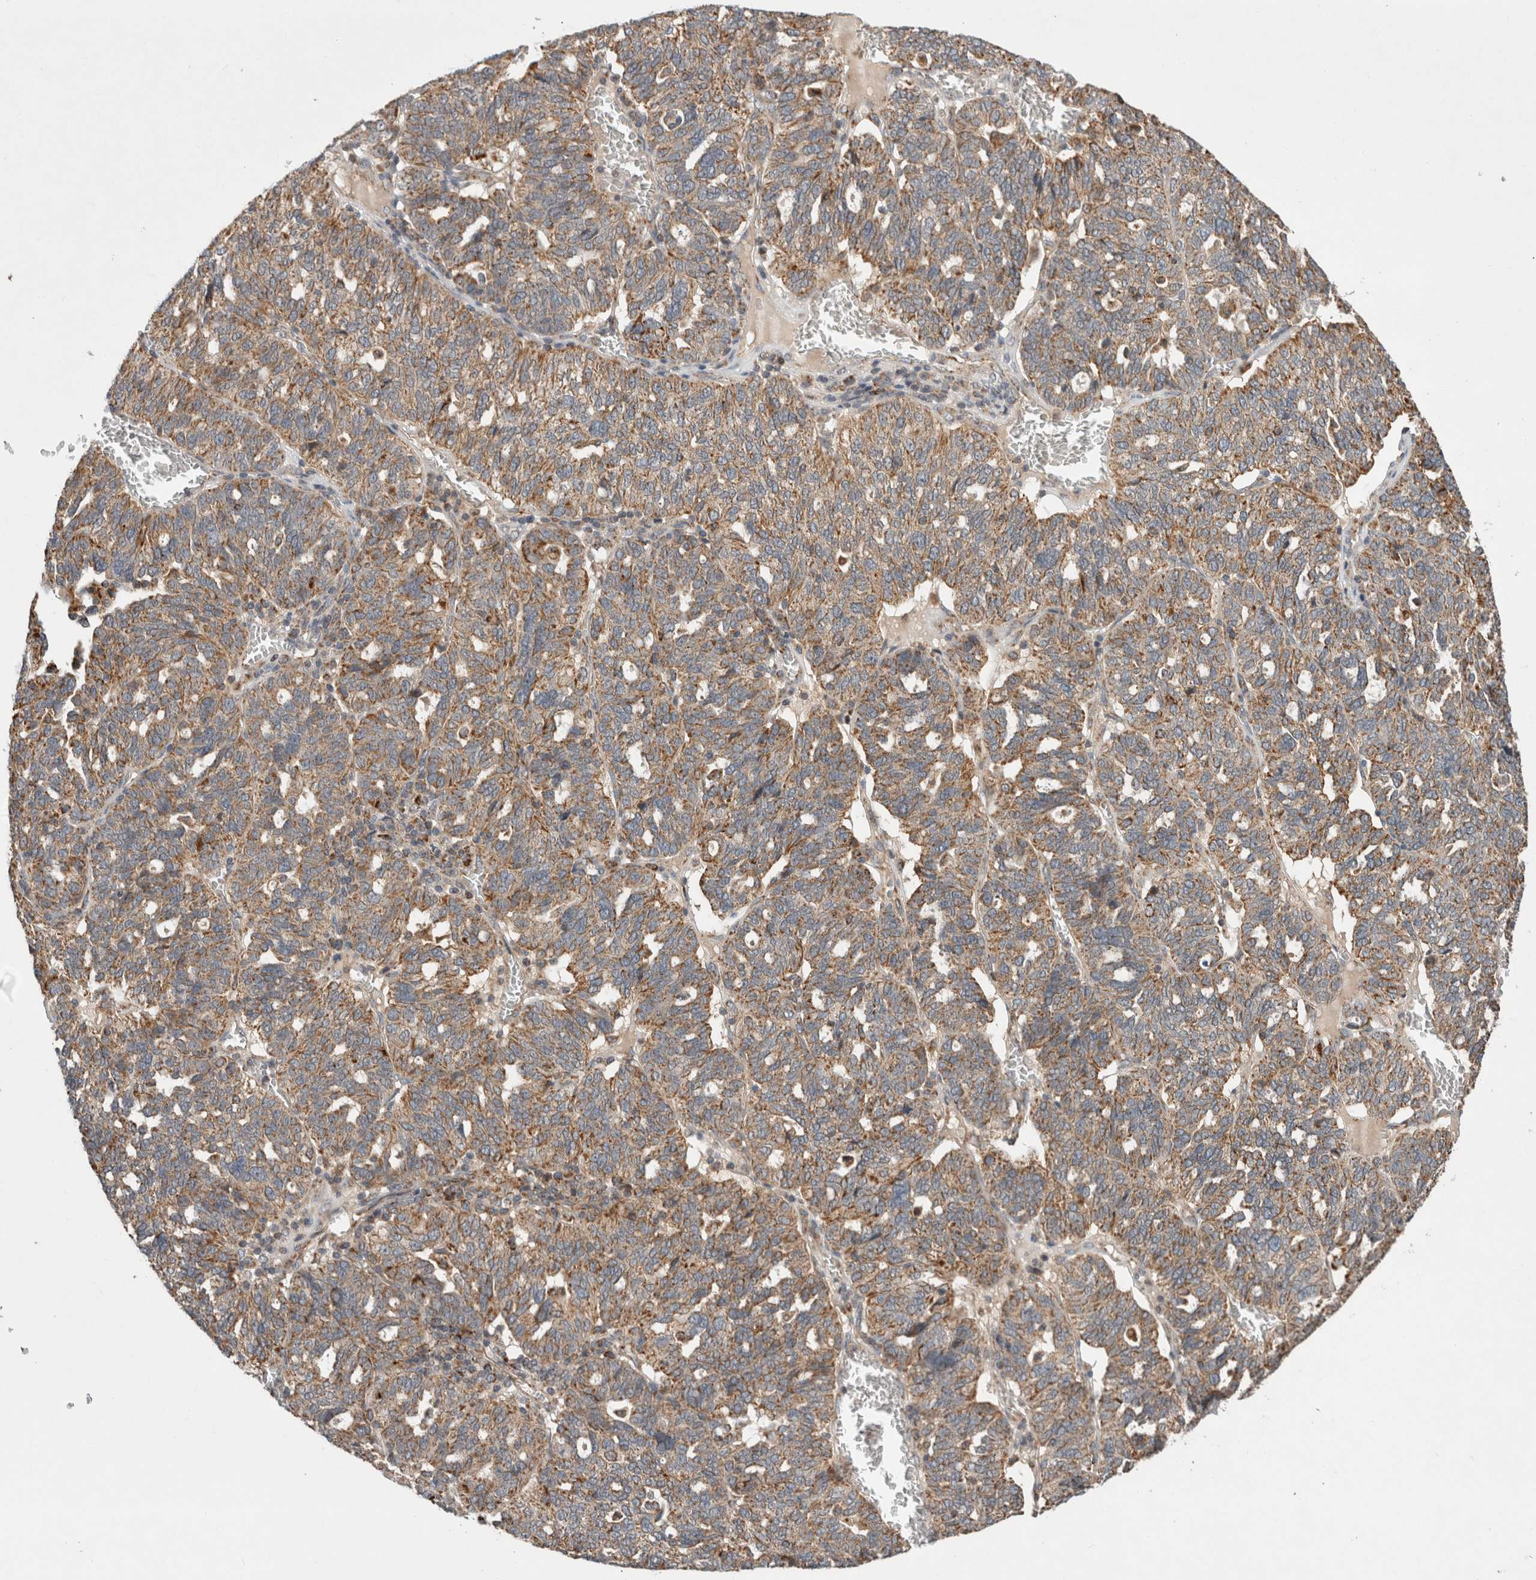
{"staining": {"intensity": "moderate", "quantity": ">75%", "location": "cytoplasmic/membranous"}, "tissue": "ovarian cancer", "cell_type": "Tumor cells", "image_type": "cancer", "snomed": [{"axis": "morphology", "description": "Cystadenocarcinoma, serous, NOS"}, {"axis": "topography", "description": "Ovary"}], "caption": "Tumor cells exhibit moderate cytoplasmic/membranous staining in about >75% of cells in ovarian cancer (serous cystadenocarcinoma). (DAB = brown stain, brightfield microscopy at high magnification).", "gene": "AMPD1", "patient": {"sex": "female", "age": 59}}